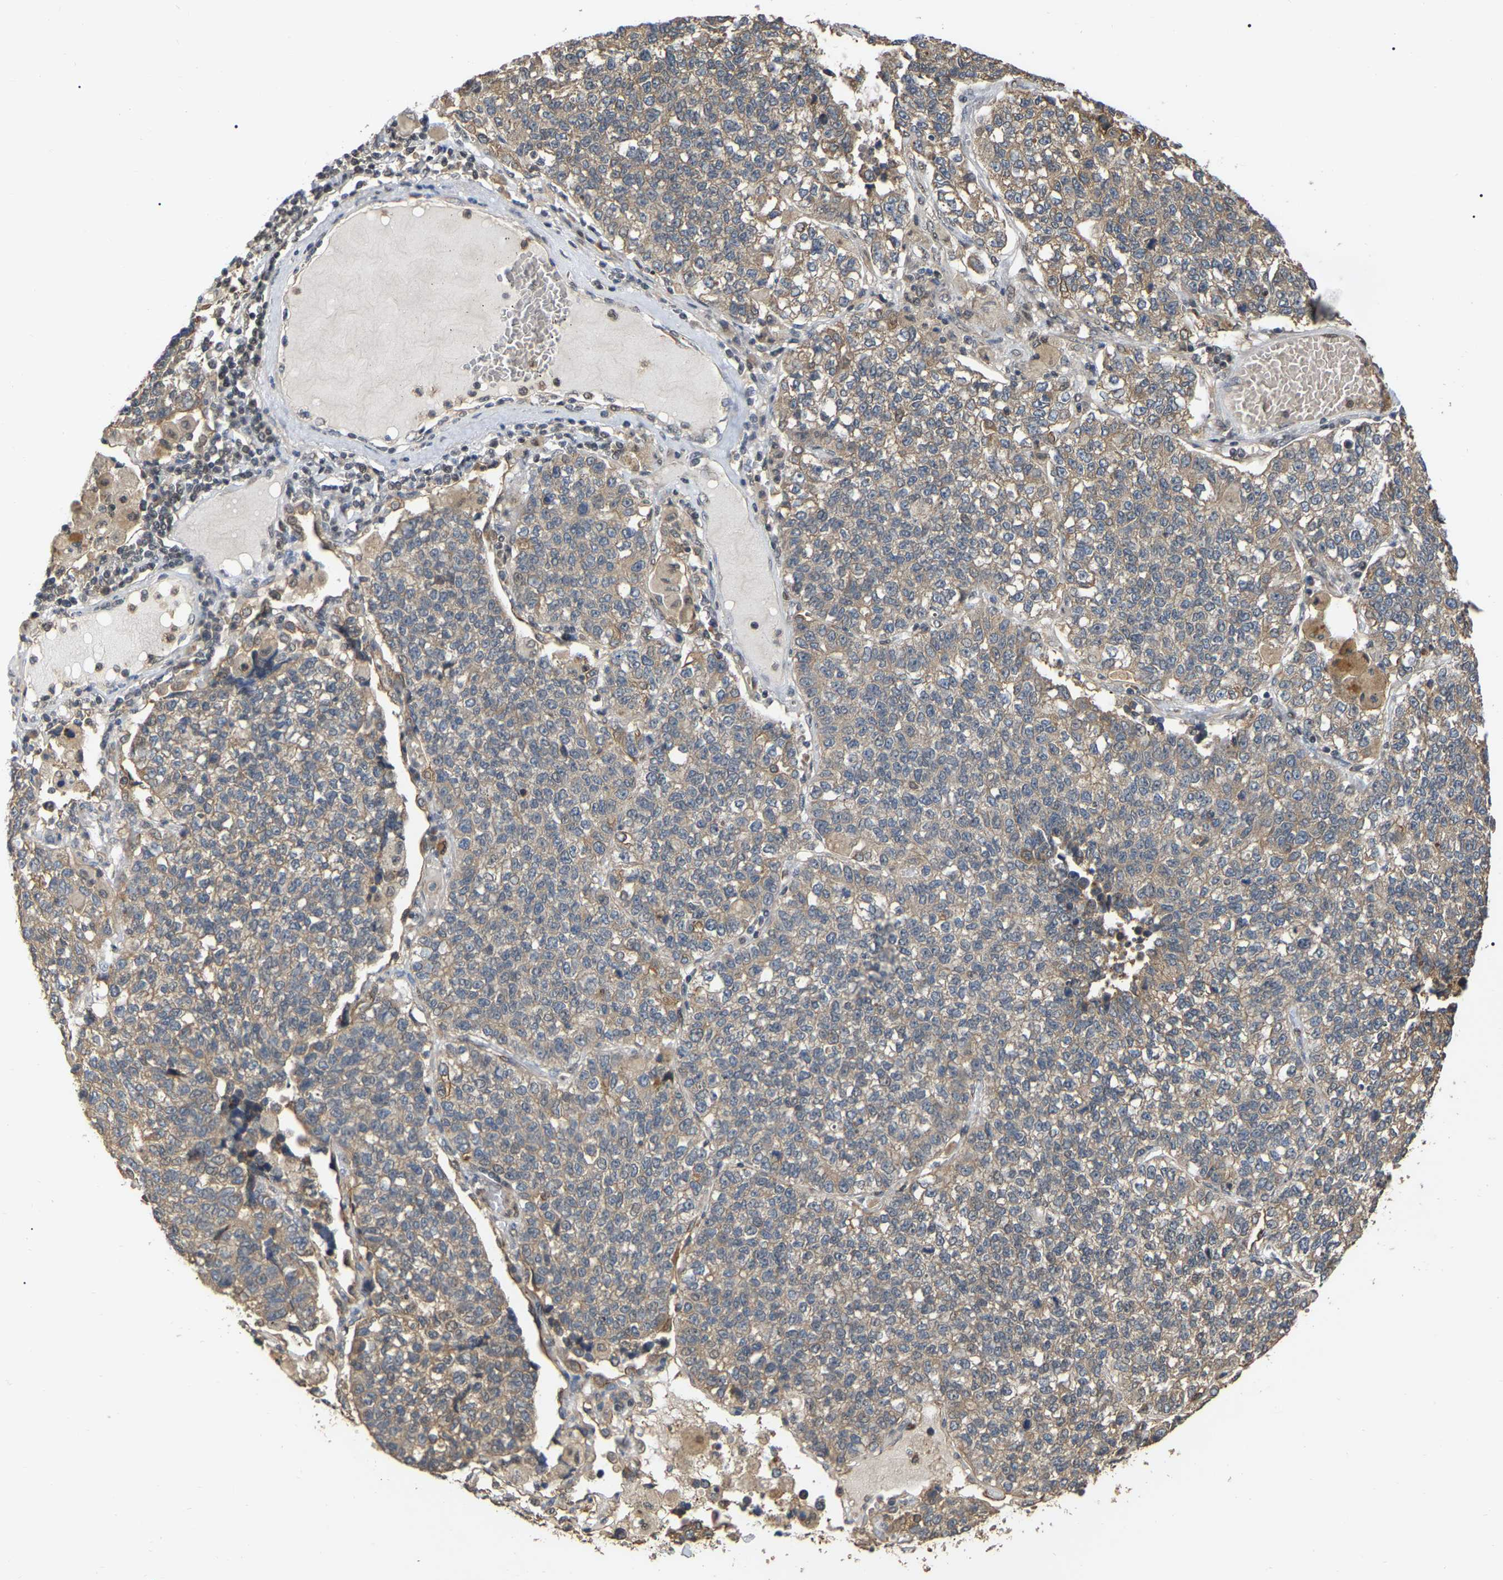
{"staining": {"intensity": "weak", "quantity": "25%-75%", "location": "cytoplasmic/membranous"}, "tissue": "lung cancer", "cell_type": "Tumor cells", "image_type": "cancer", "snomed": [{"axis": "morphology", "description": "Adenocarcinoma, NOS"}, {"axis": "topography", "description": "Lung"}], "caption": "Tumor cells show low levels of weak cytoplasmic/membranous expression in about 25%-75% of cells in human adenocarcinoma (lung). Ihc stains the protein of interest in brown and the nuclei are stained blue.", "gene": "FAM219A", "patient": {"sex": "male", "age": 49}}